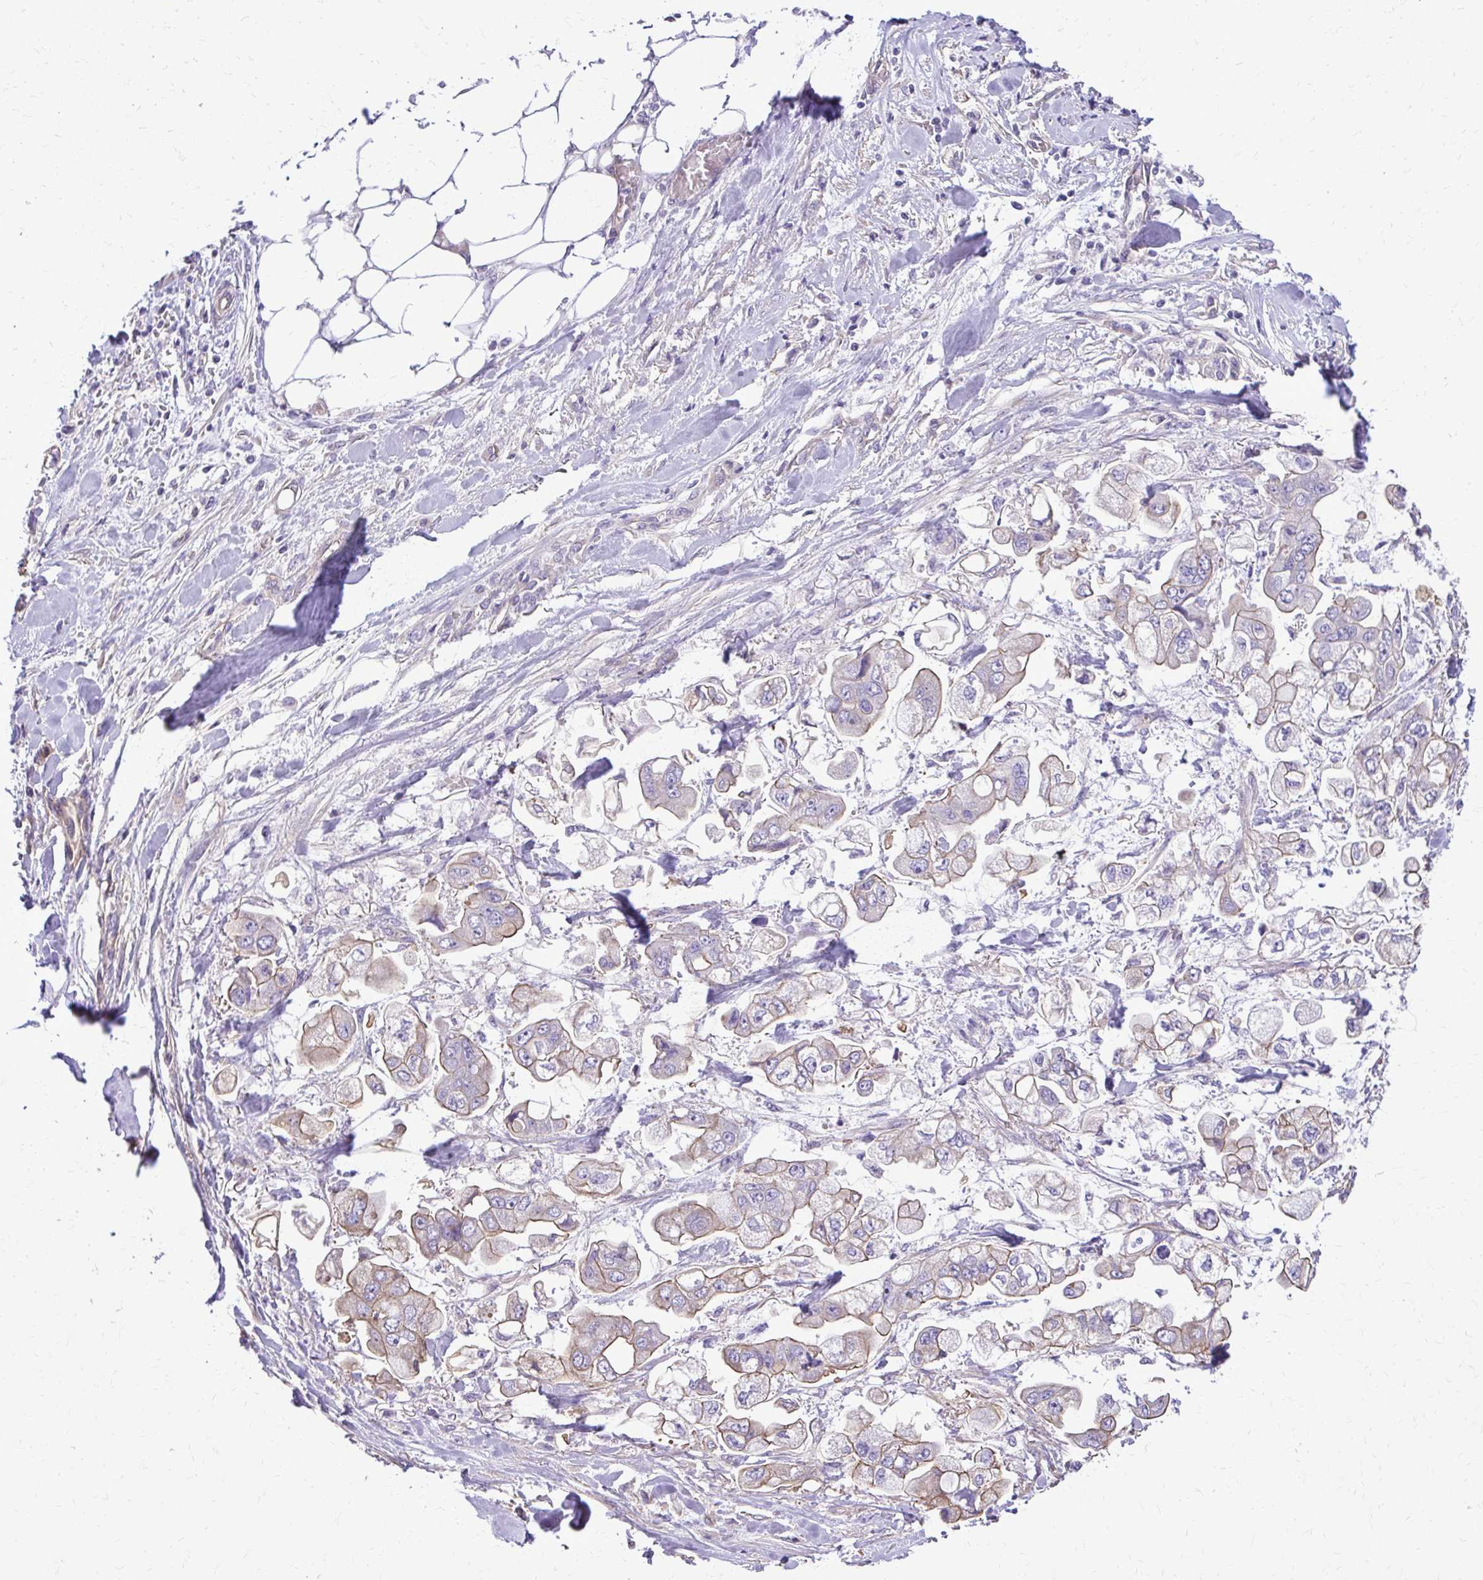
{"staining": {"intensity": "moderate", "quantity": "<25%", "location": "cytoplasmic/membranous"}, "tissue": "stomach cancer", "cell_type": "Tumor cells", "image_type": "cancer", "snomed": [{"axis": "morphology", "description": "Adenocarcinoma, NOS"}, {"axis": "topography", "description": "Stomach"}], "caption": "Immunohistochemical staining of human stomach cancer displays low levels of moderate cytoplasmic/membranous expression in about <25% of tumor cells.", "gene": "RUNDC3B", "patient": {"sex": "male", "age": 62}}